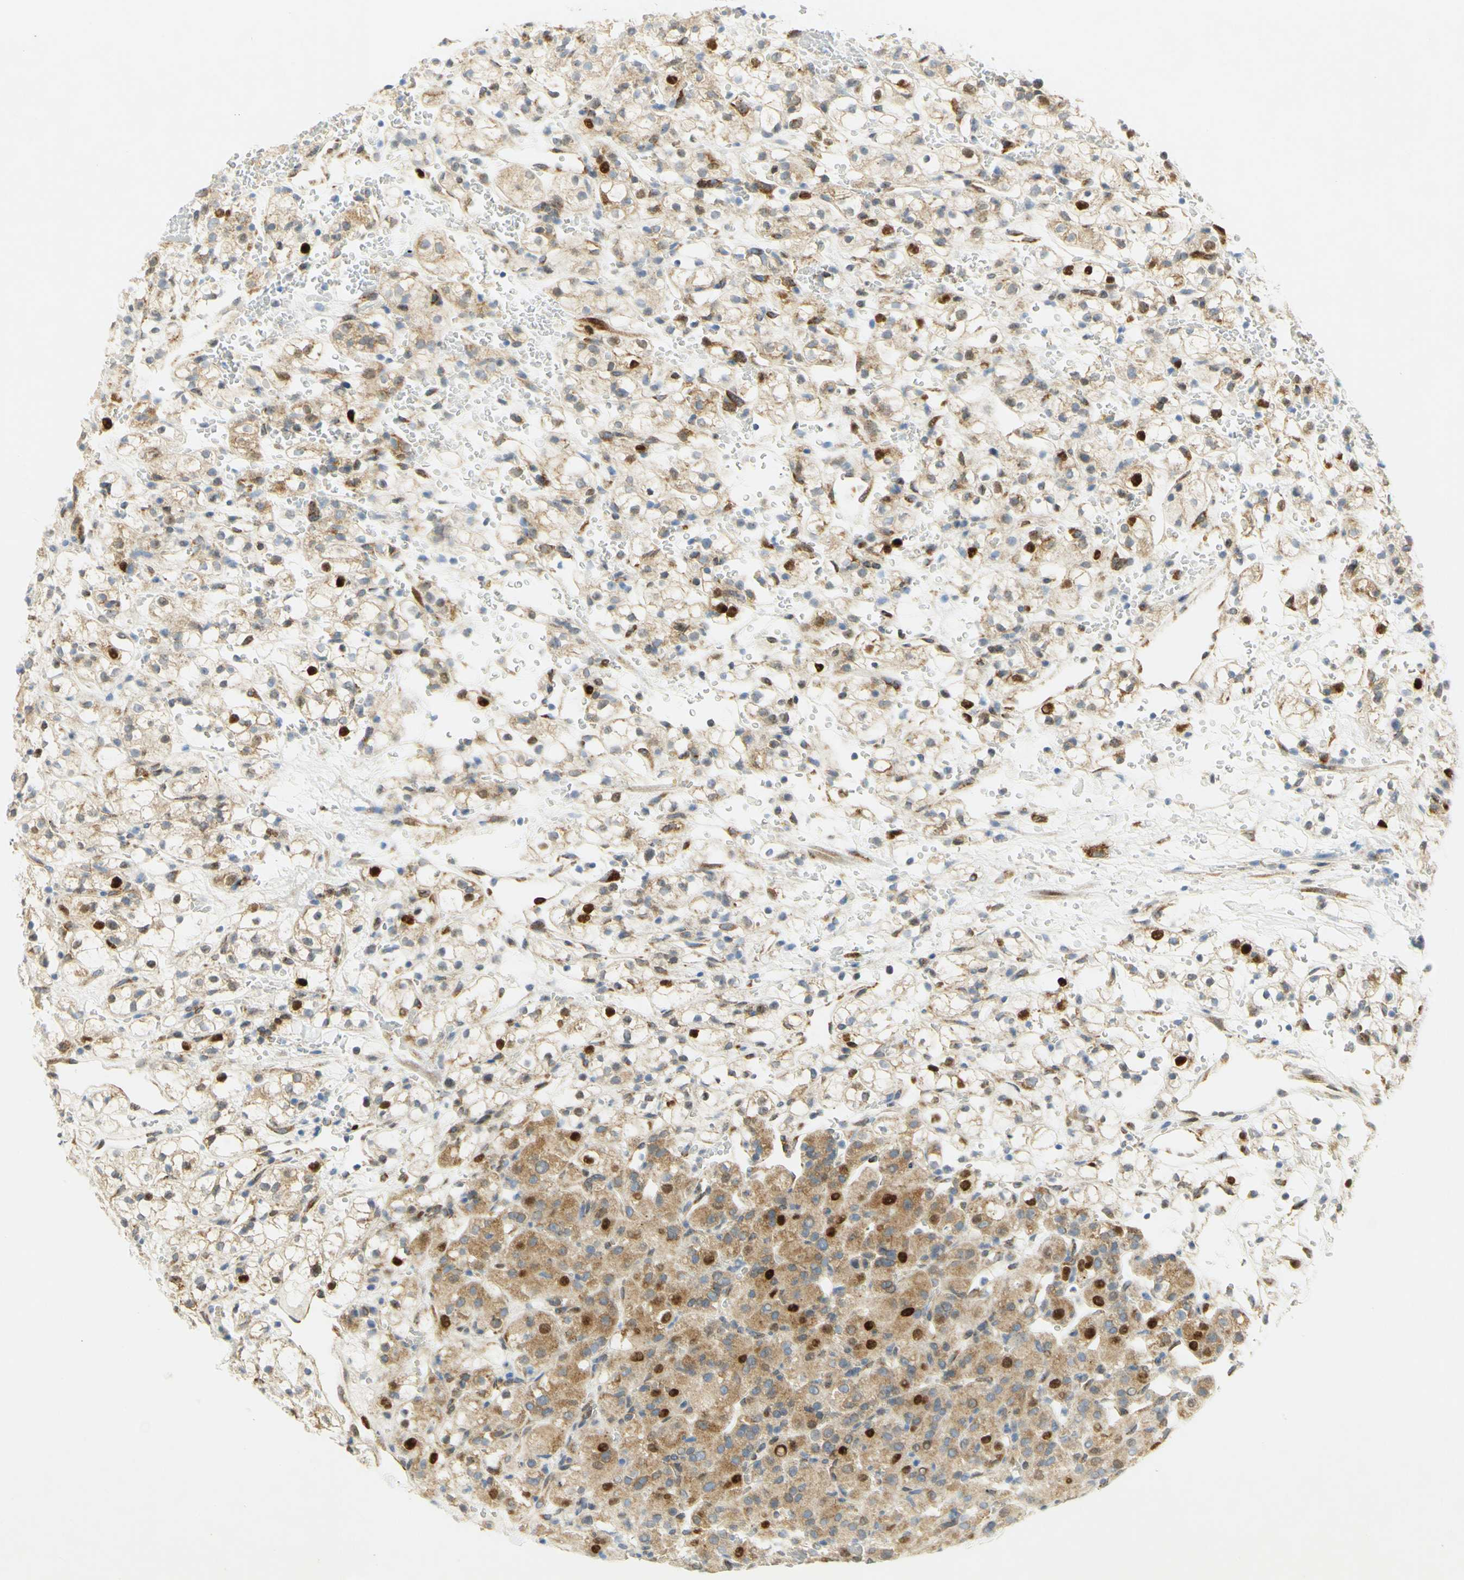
{"staining": {"intensity": "strong", "quantity": "<25%", "location": "cytoplasmic/membranous,nuclear"}, "tissue": "renal cancer", "cell_type": "Tumor cells", "image_type": "cancer", "snomed": [{"axis": "morphology", "description": "Adenocarcinoma, NOS"}, {"axis": "topography", "description": "Kidney"}], "caption": "Tumor cells show medium levels of strong cytoplasmic/membranous and nuclear staining in about <25% of cells in human renal cancer.", "gene": "E2F1", "patient": {"sex": "male", "age": 61}}